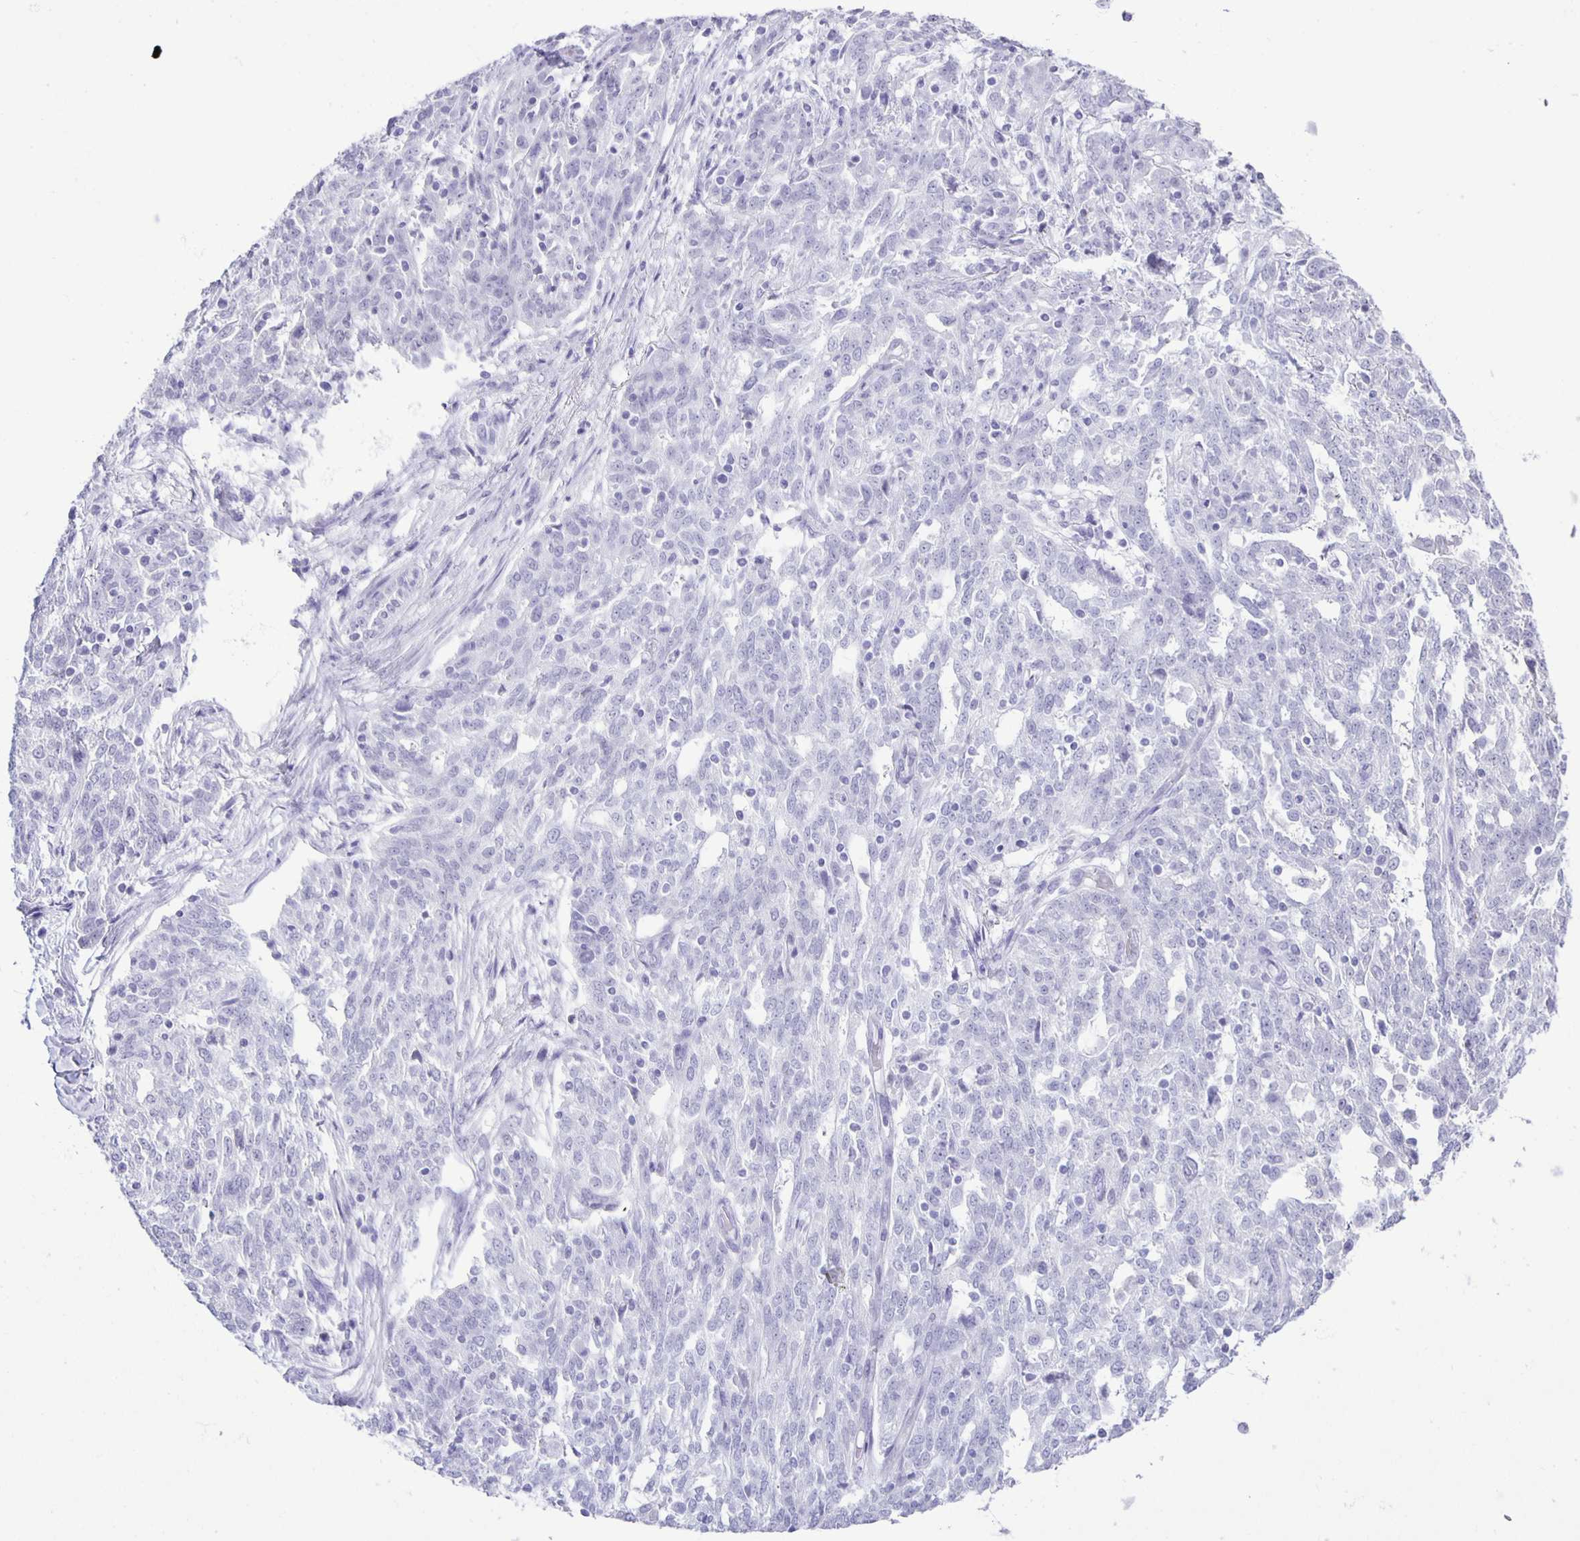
{"staining": {"intensity": "negative", "quantity": "none", "location": "none"}, "tissue": "ovarian cancer", "cell_type": "Tumor cells", "image_type": "cancer", "snomed": [{"axis": "morphology", "description": "Cystadenocarcinoma, serous, NOS"}, {"axis": "topography", "description": "Ovary"}], "caption": "This is a micrograph of immunohistochemistry (IHC) staining of ovarian cancer (serous cystadenocarcinoma), which shows no positivity in tumor cells. The staining was performed using DAB to visualize the protein expression in brown, while the nuclei were stained in blue with hematoxylin (Magnification: 20x).", "gene": "EZHIP", "patient": {"sex": "female", "age": 67}}